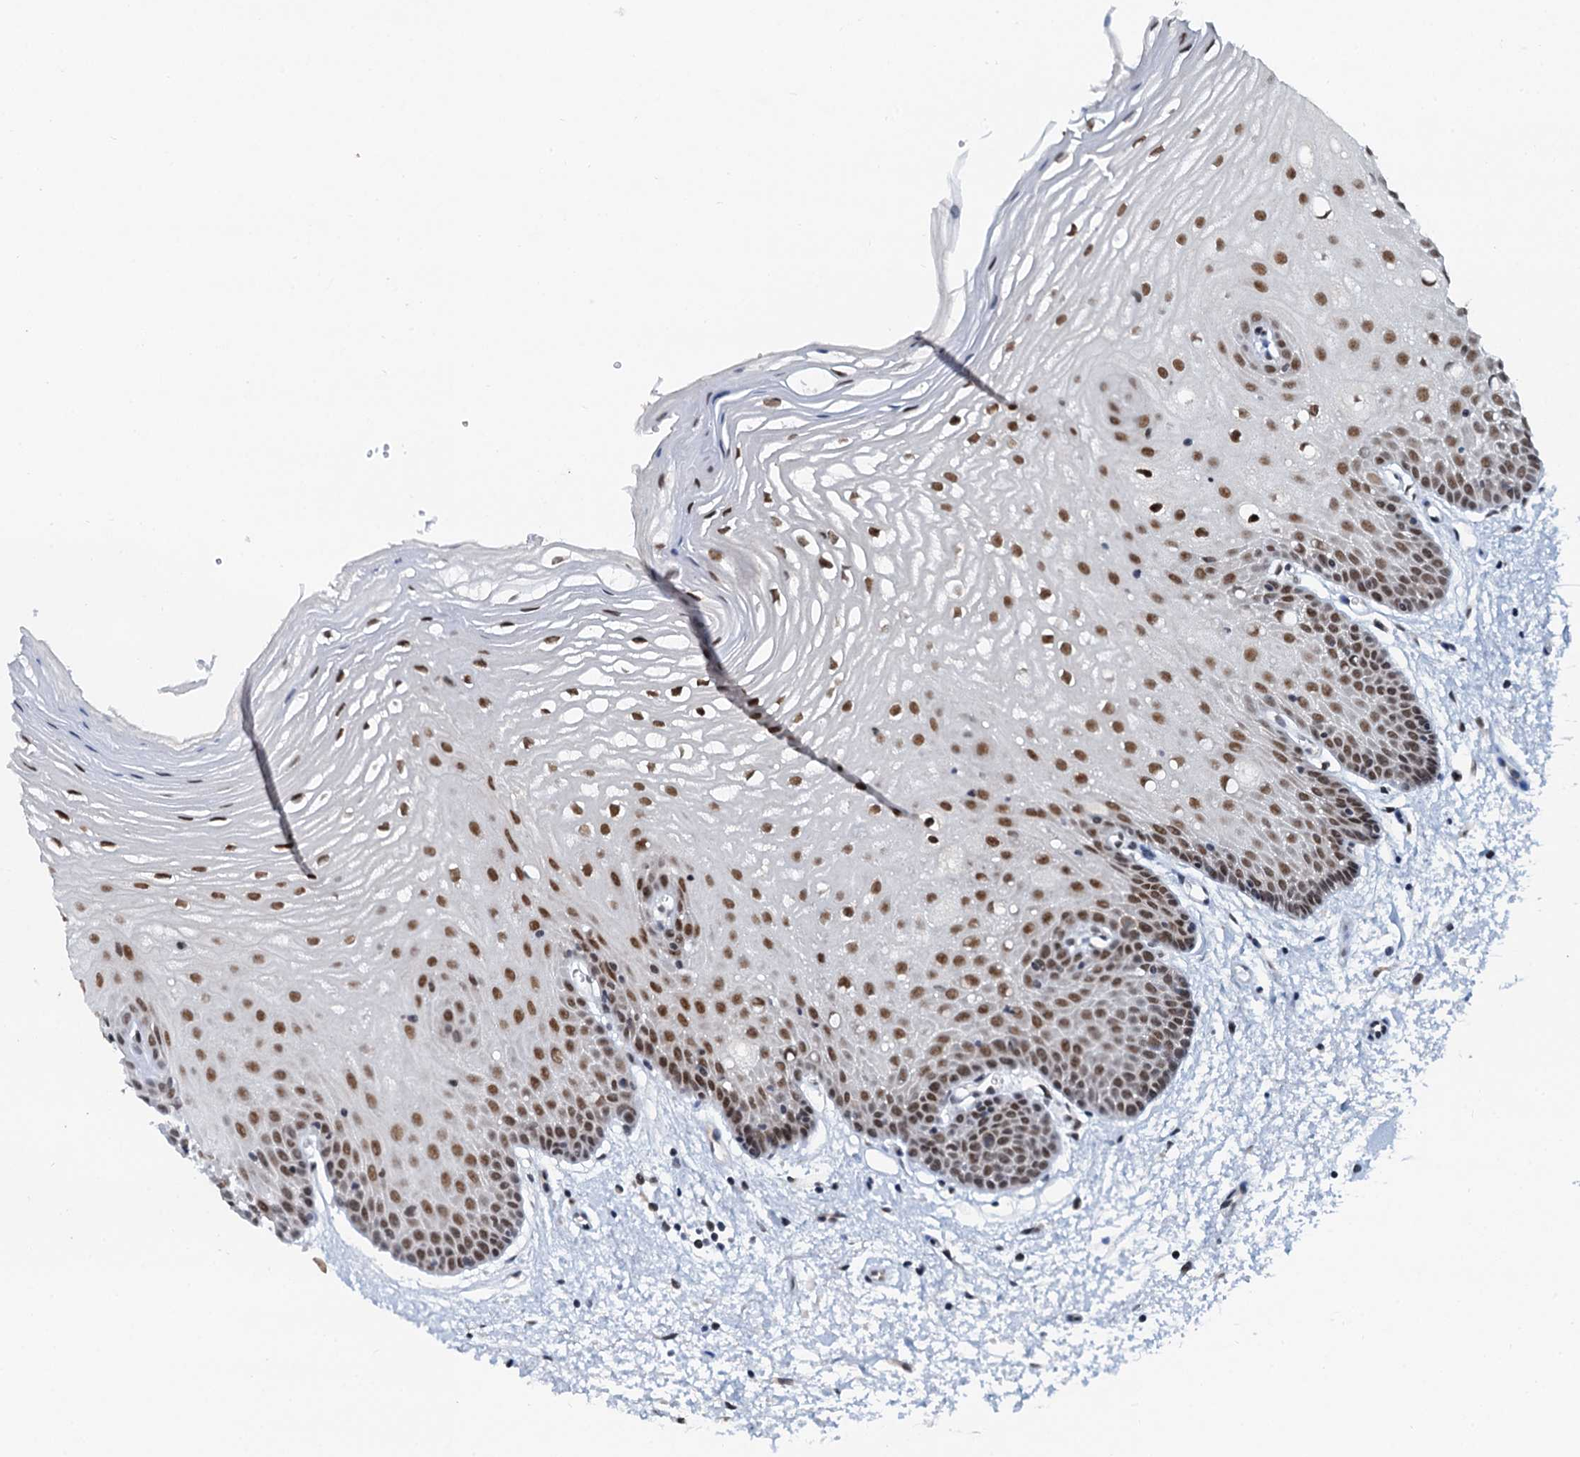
{"staining": {"intensity": "strong", "quantity": ">75%", "location": "nuclear"}, "tissue": "oral mucosa", "cell_type": "Squamous epithelial cells", "image_type": "normal", "snomed": [{"axis": "morphology", "description": "Normal tissue, NOS"}, {"axis": "topography", "description": "Oral tissue"}, {"axis": "topography", "description": "Tounge, NOS"}], "caption": "Immunohistochemical staining of normal oral mucosa shows >75% levels of strong nuclear protein staining in approximately >75% of squamous epithelial cells.", "gene": "SNRPD1", "patient": {"sex": "female", "age": 73}}